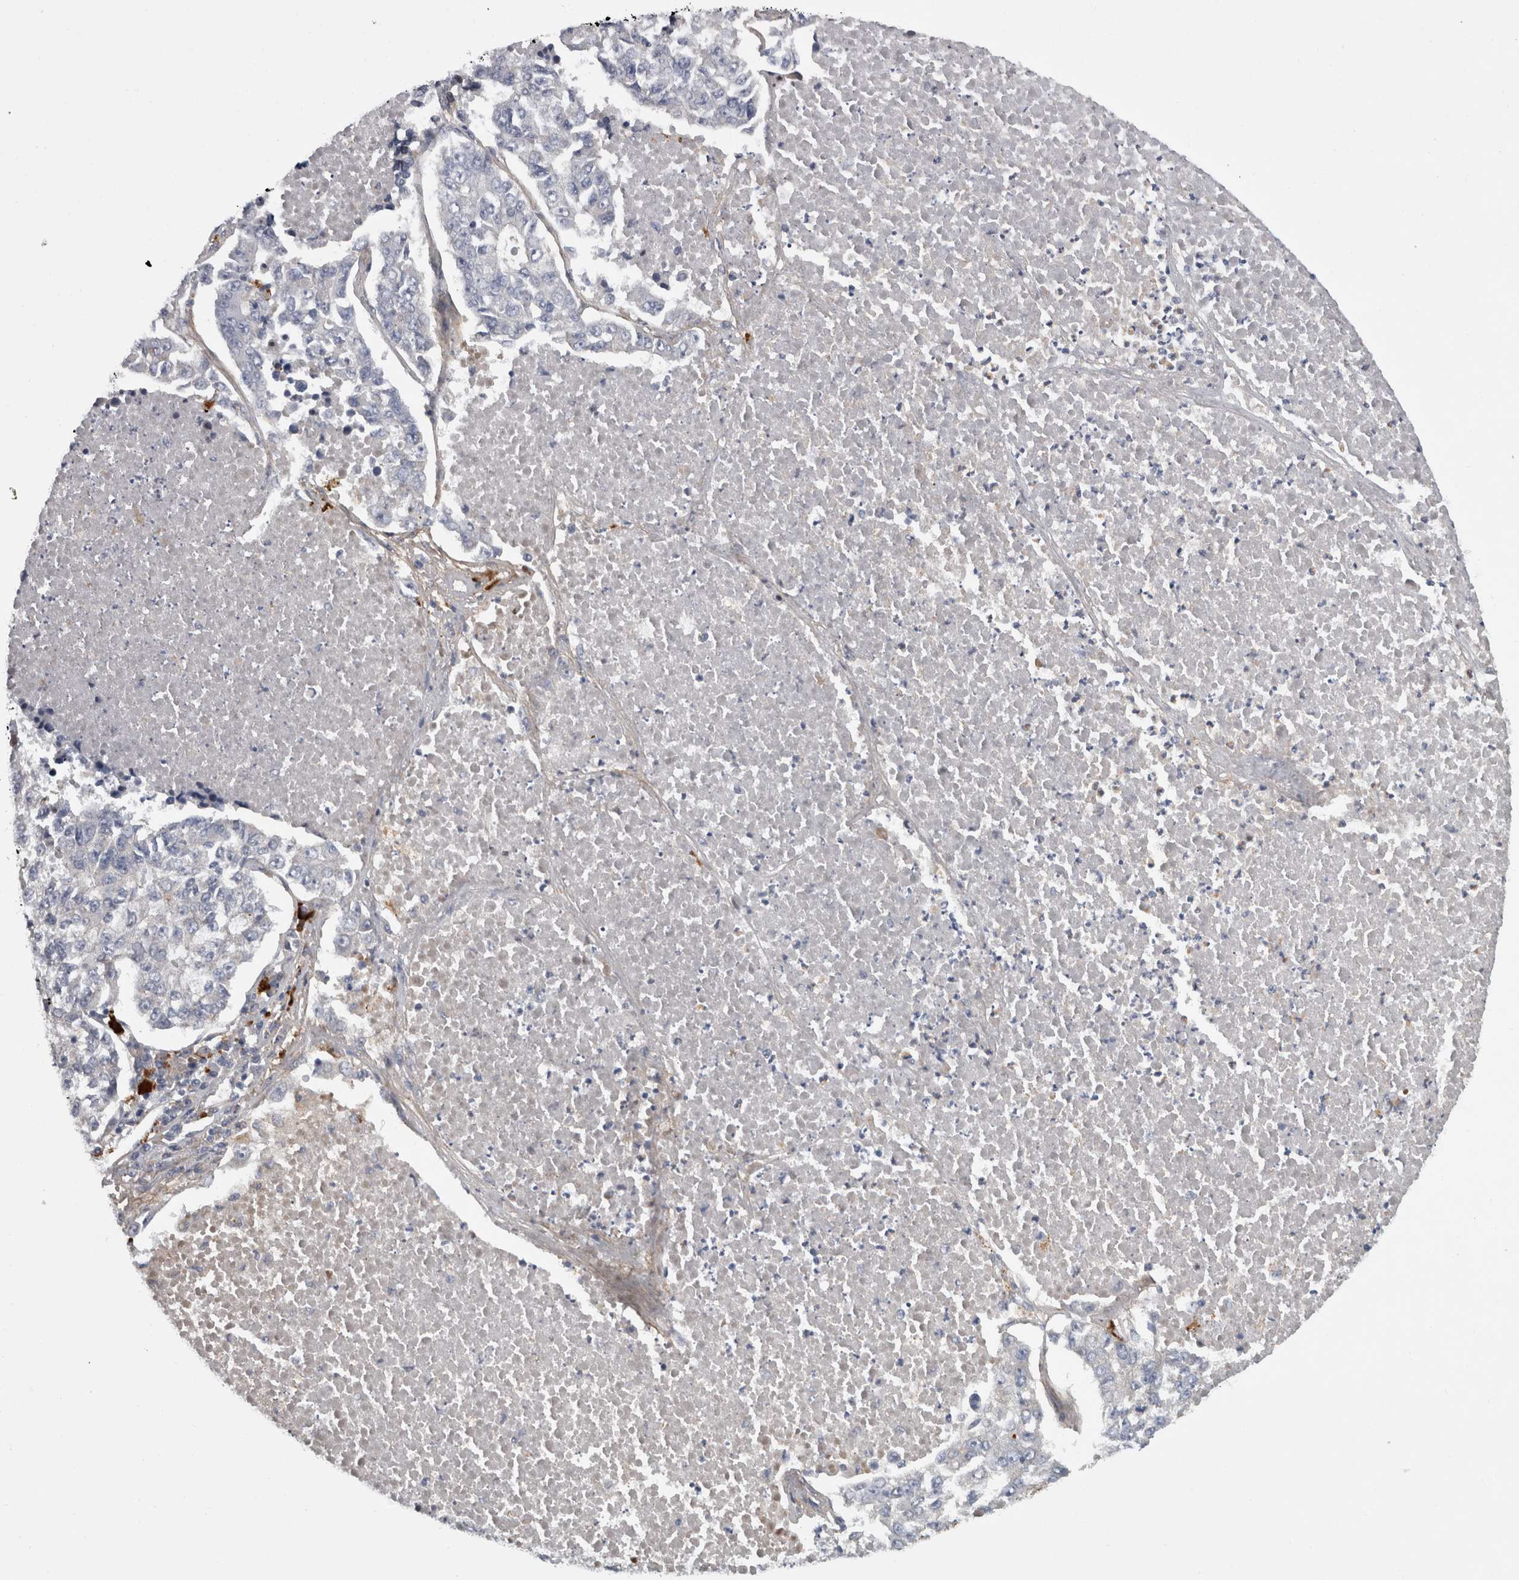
{"staining": {"intensity": "negative", "quantity": "none", "location": "none"}, "tissue": "lung cancer", "cell_type": "Tumor cells", "image_type": "cancer", "snomed": [{"axis": "morphology", "description": "Adenocarcinoma, NOS"}, {"axis": "topography", "description": "Lung"}], "caption": "This is an IHC image of lung adenocarcinoma. There is no expression in tumor cells.", "gene": "ATXN2", "patient": {"sex": "male", "age": 49}}